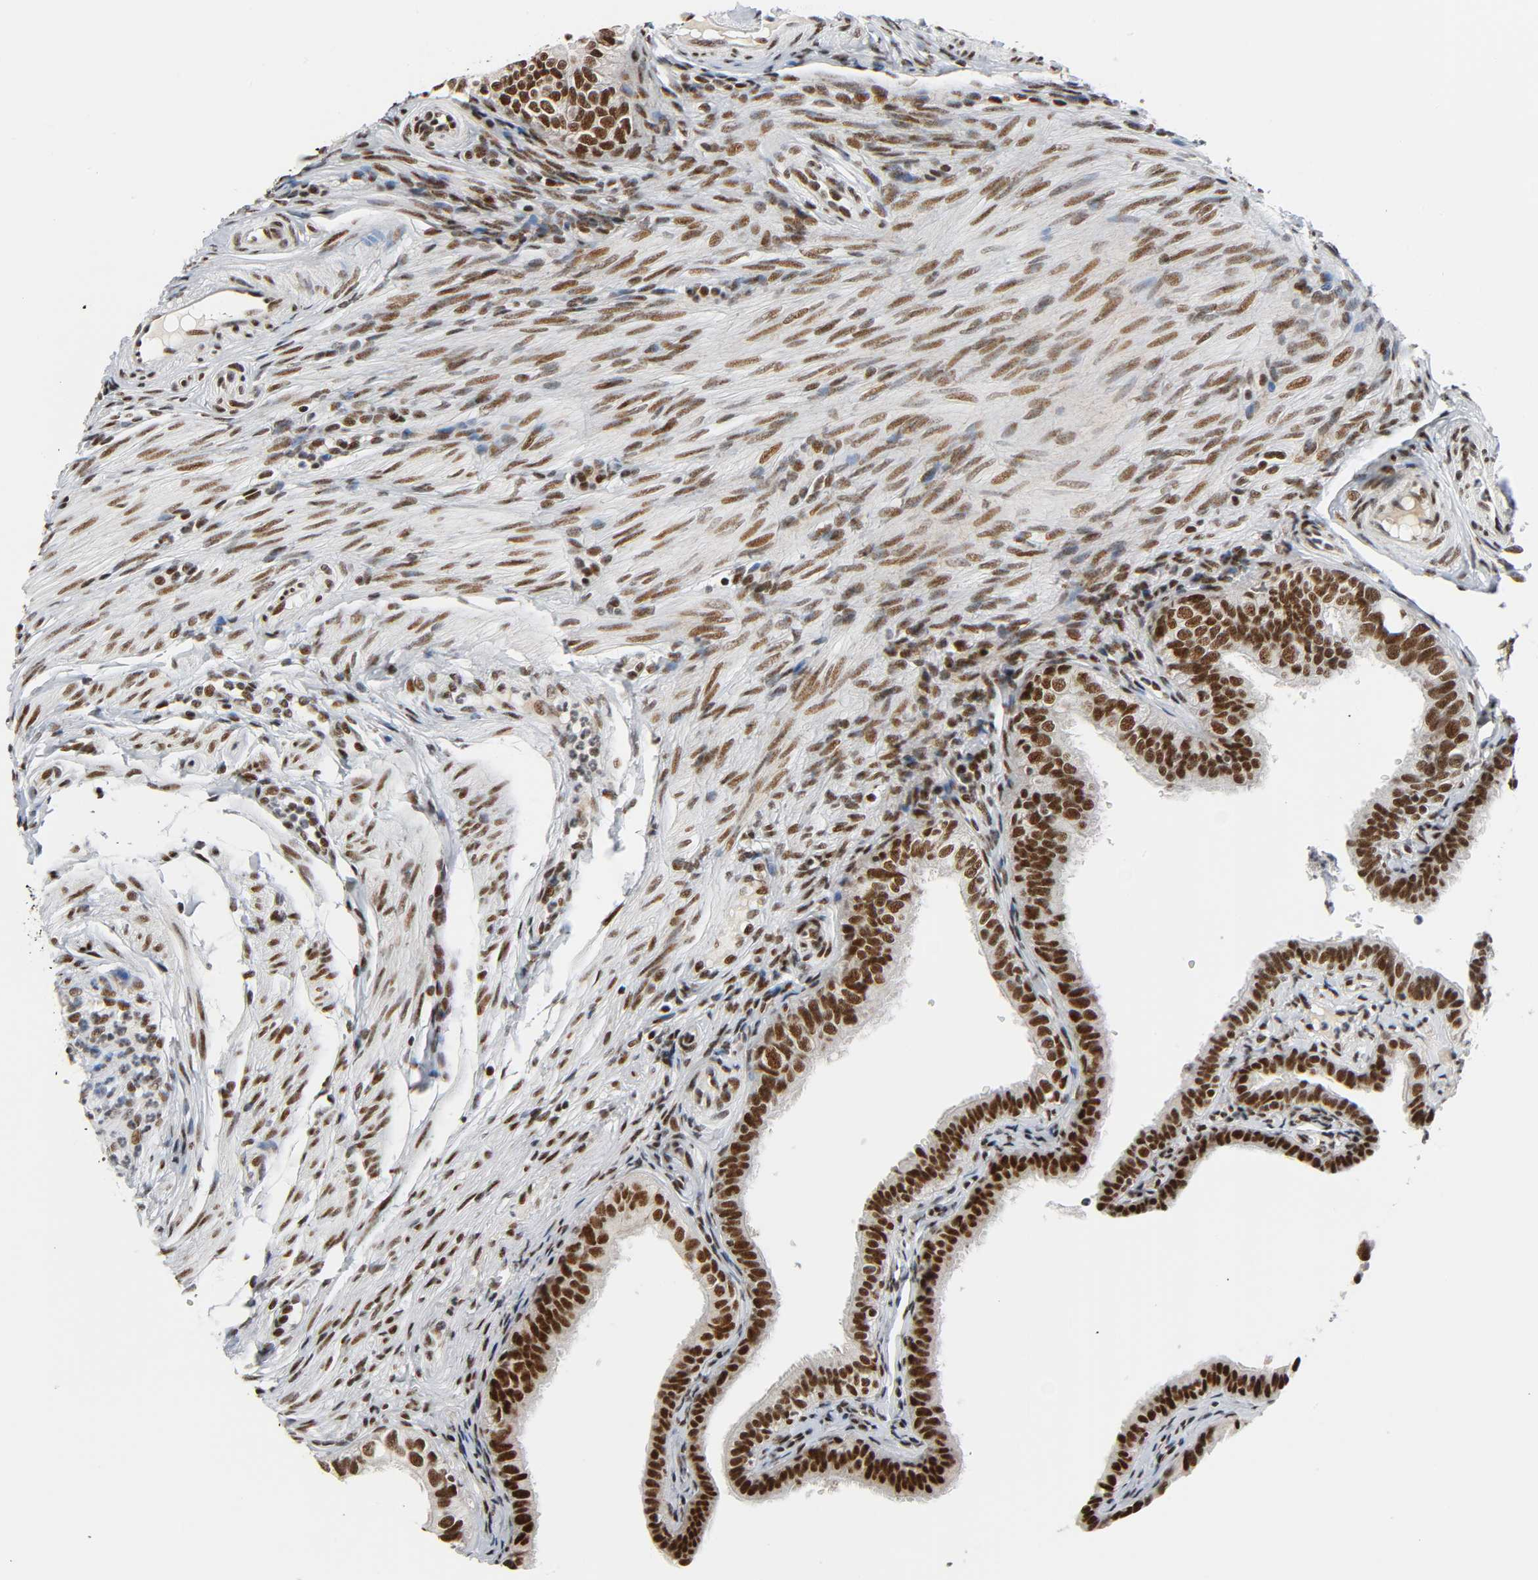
{"staining": {"intensity": "strong", "quantity": ">75%", "location": "nuclear"}, "tissue": "fallopian tube", "cell_type": "Glandular cells", "image_type": "normal", "snomed": [{"axis": "morphology", "description": "Normal tissue, NOS"}, {"axis": "morphology", "description": "Dermoid, NOS"}, {"axis": "topography", "description": "Fallopian tube"}], "caption": "There is high levels of strong nuclear positivity in glandular cells of normal fallopian tube, as demonstrated by immunohistochemical staining (brown color).", "gene": "CDK9", "patient": {"sex": "female", "age": 33}}